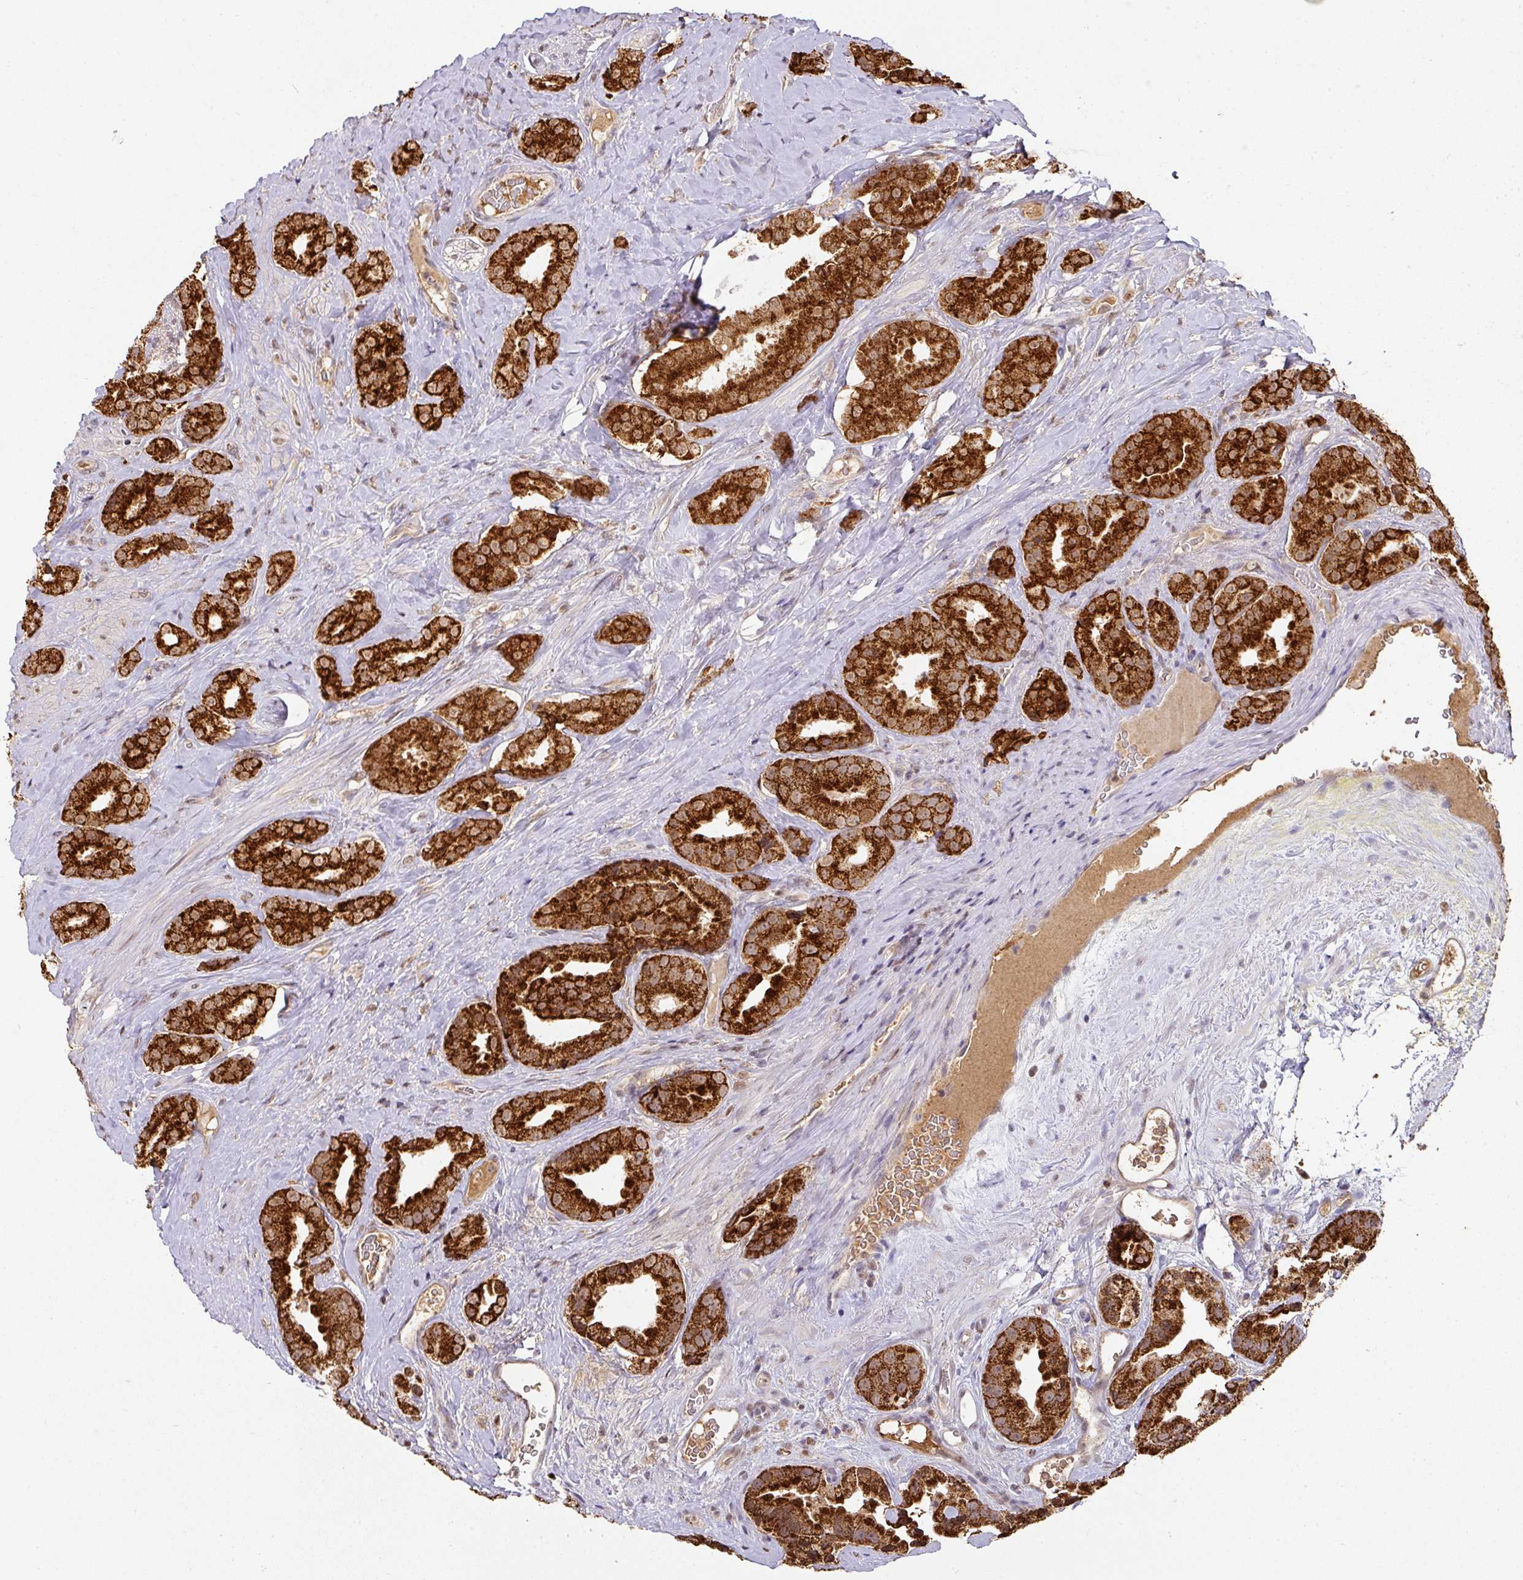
{"staining": {"intensity": "strong", "quantity": ">75%", "location": "cytoplasmic/membranous"}, "tissue": "prostate cancer", "cell_type": "Tumor cells", "image_type": "cancer", "snomed": [{"axis": "morphology", "description": "Adenocarcinoma, High grade"}, {"axis": "topography", "description": "Prostate"}], "caption": "The histopathology image exhibits staining of adenocarcinoma (high-grade) (prostate), revealing strong cytoplasmic/membranous protein positivity (brown color) within tumor cells.", "gene": "RANBP9", "patient": {"sex": "male", "age": 63}}